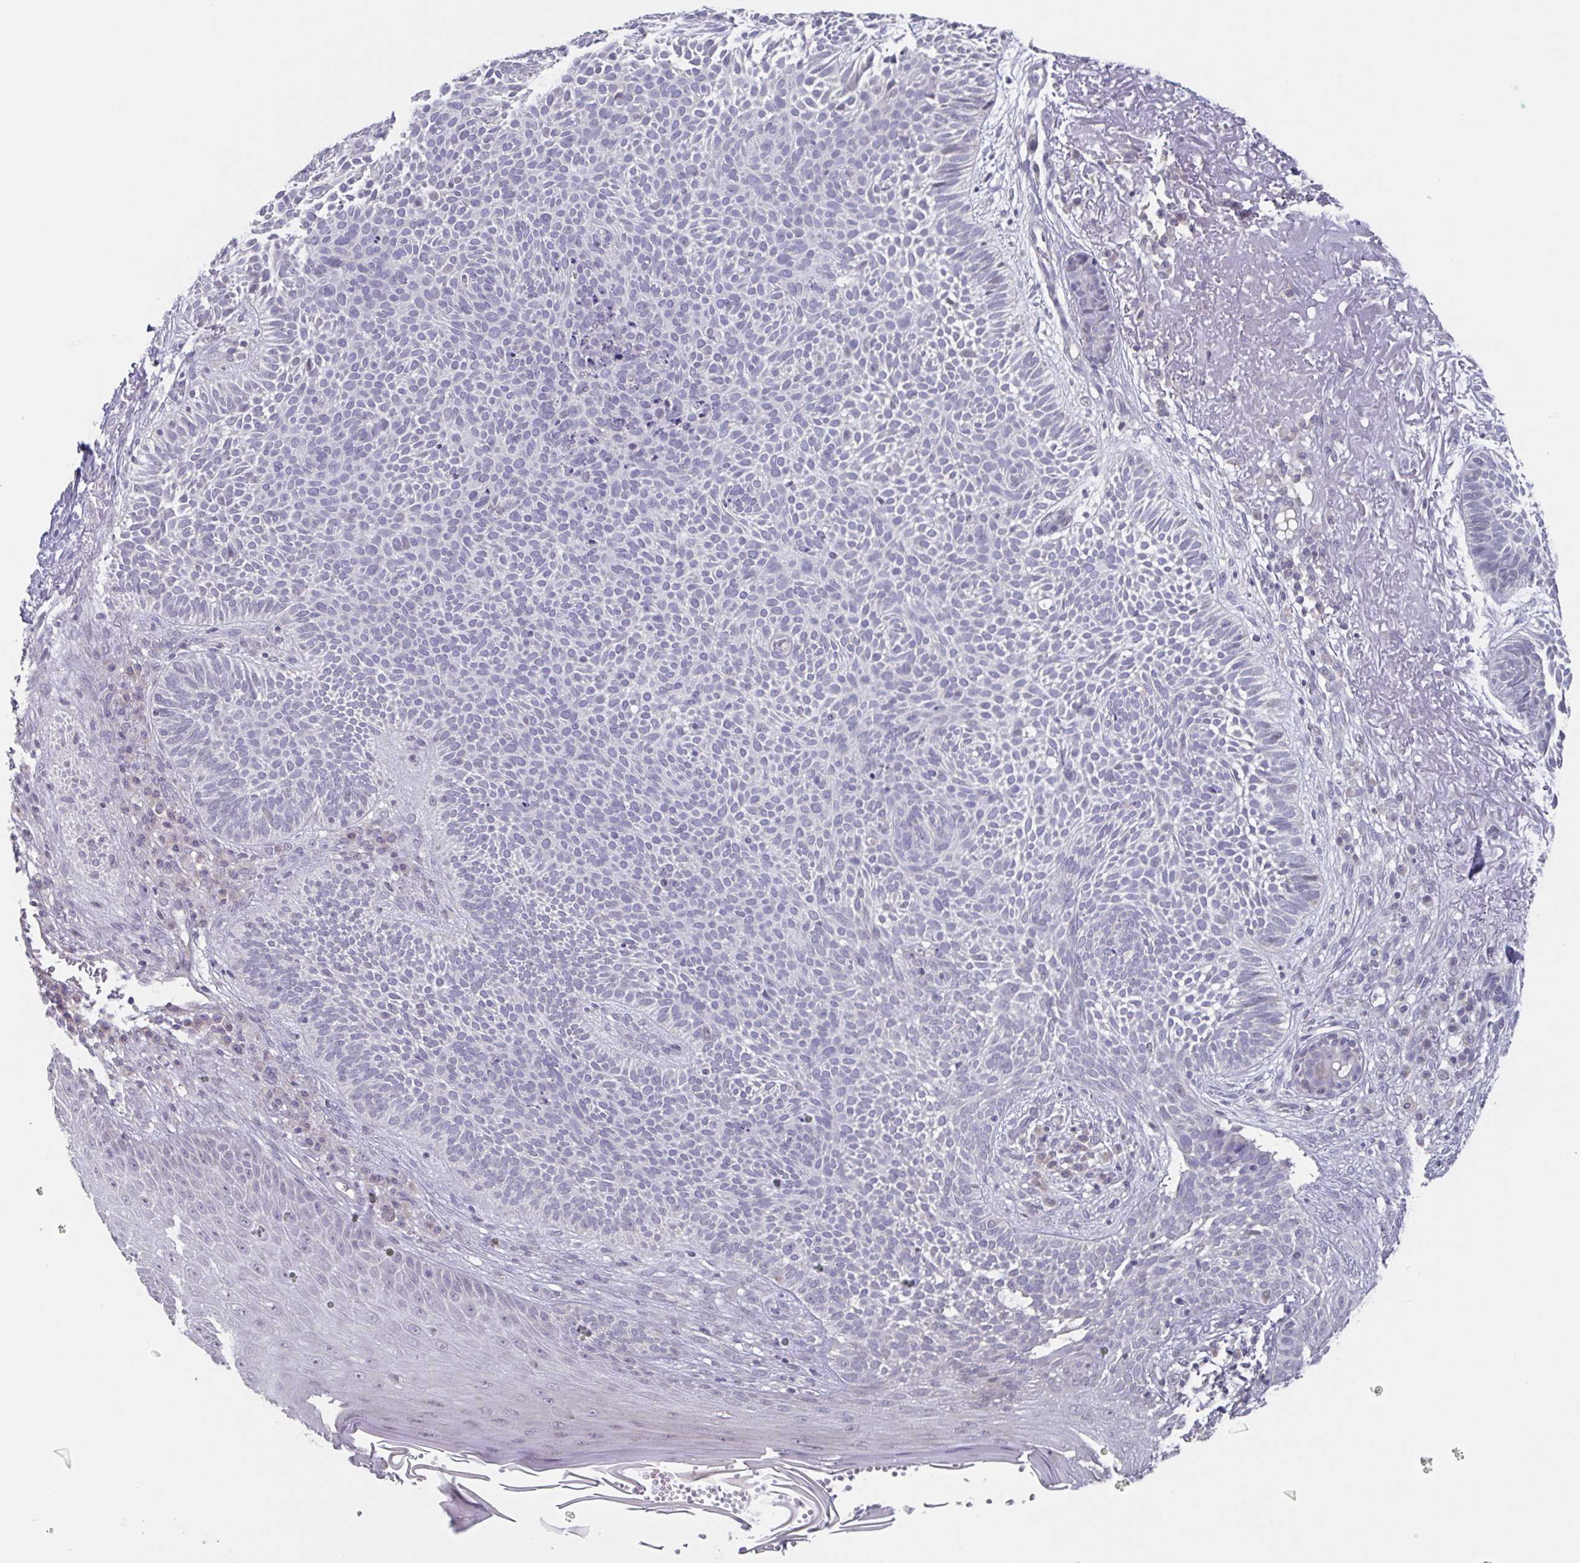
{"staining": {"intensity": "negative", "quantity": "none", "location": "none"}, "tissue": "skin cancer", "cell_type": "Tumor cells", "image_type": "cancer", "snomed": [{"axis": "morphology", "description": "Basal cell carcinoma"}, {"axis": "topography", "description": "Skin"}, {"axis": "topography", "description": "Skin of face"}], "caption": "Skin cancer (basal cell carcinoma) stained for a protein using immunohistochemistry displays no staining tumor cells.", "gene": "GHRL", "patient": {"sex": "female", "age": 82}}